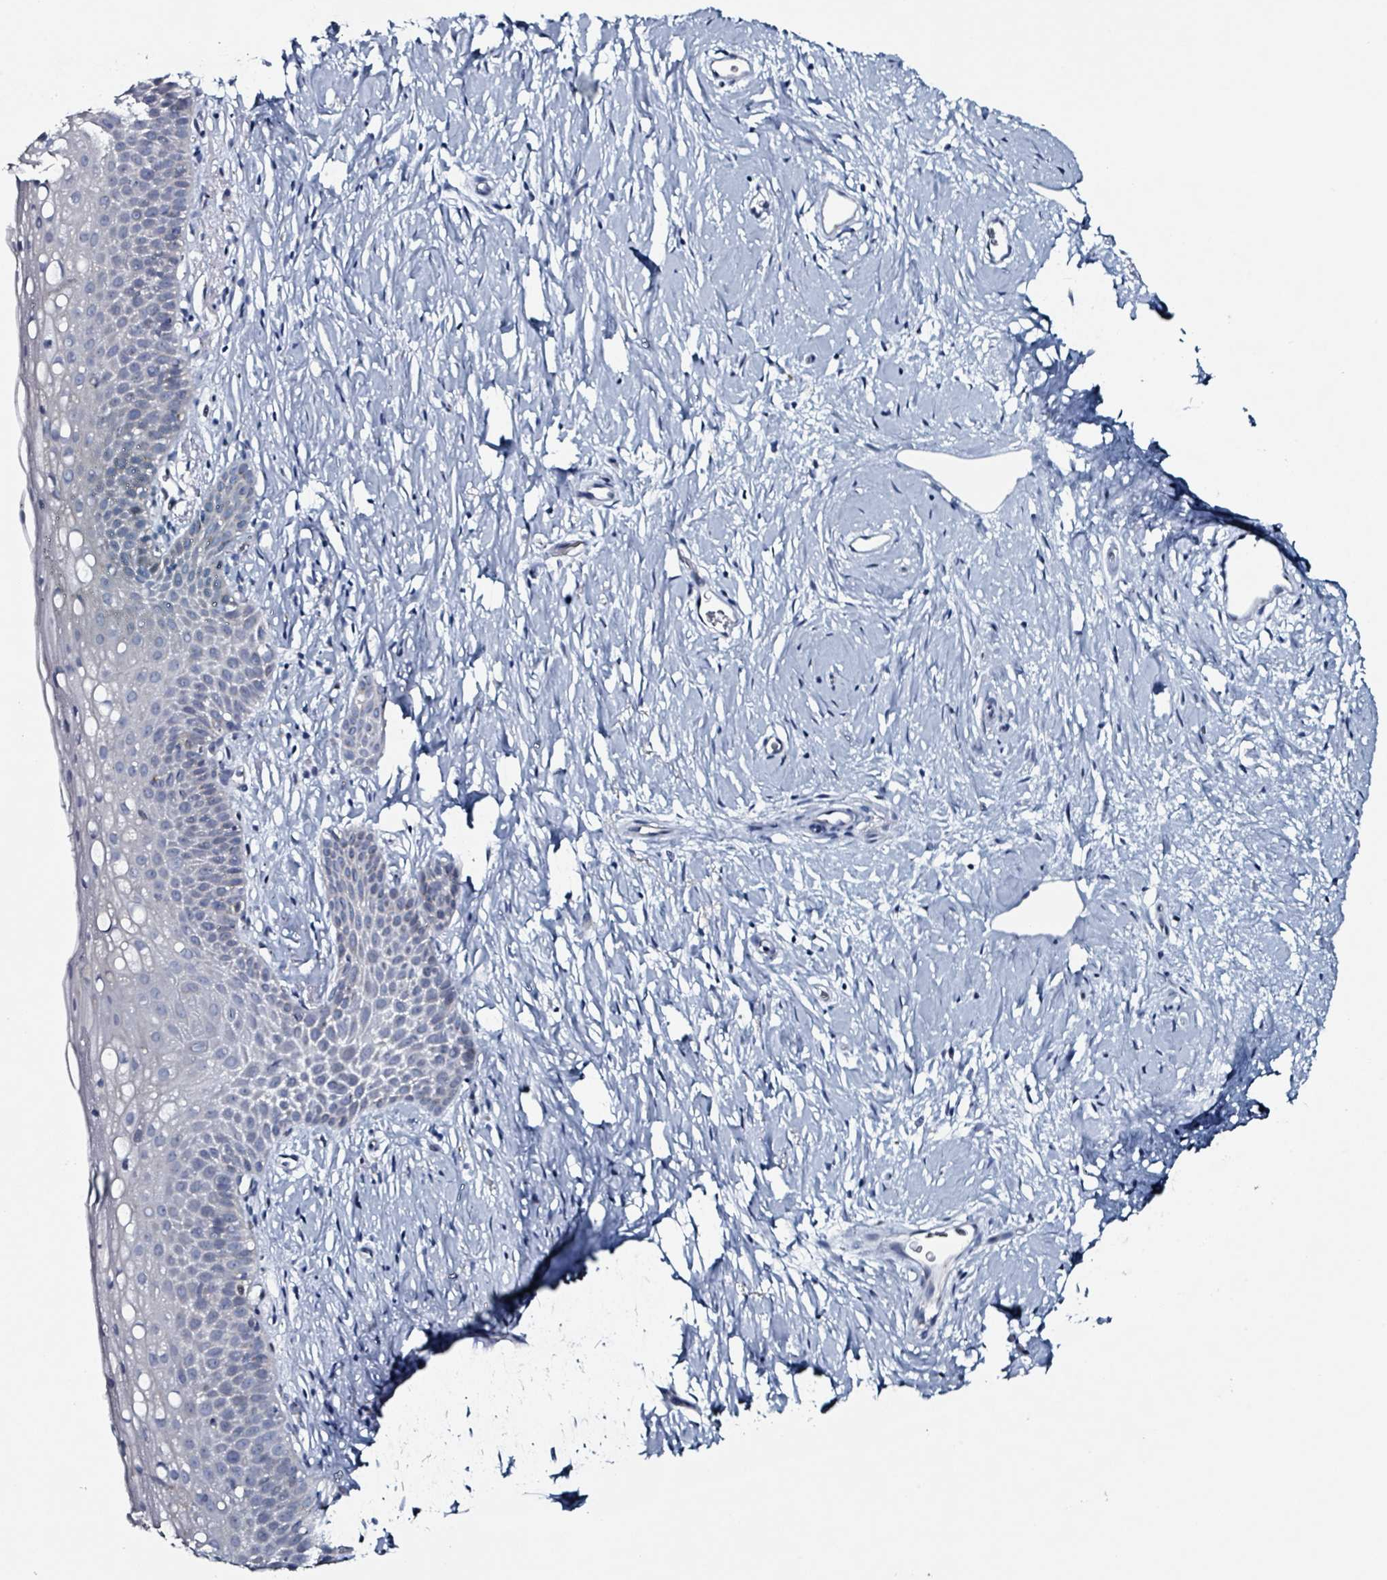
{"staining": {"intensity": "negative", "quantity": "none", "location": "none"}, "tissue": "cervix", "cell_type": "Glandular cells", "image_type": "normal", "snomed": [{"axis": "morphology", "description": "Normal tissue, NOS"}, {"axis": "topography", "description": "Cervix"}], "caption": "This is an immunohistochemistry image of benign cervix. There is no staining in glandular cells.", "gene": "B3GAT3", "patient": {"sex": "female", "age": 57}}